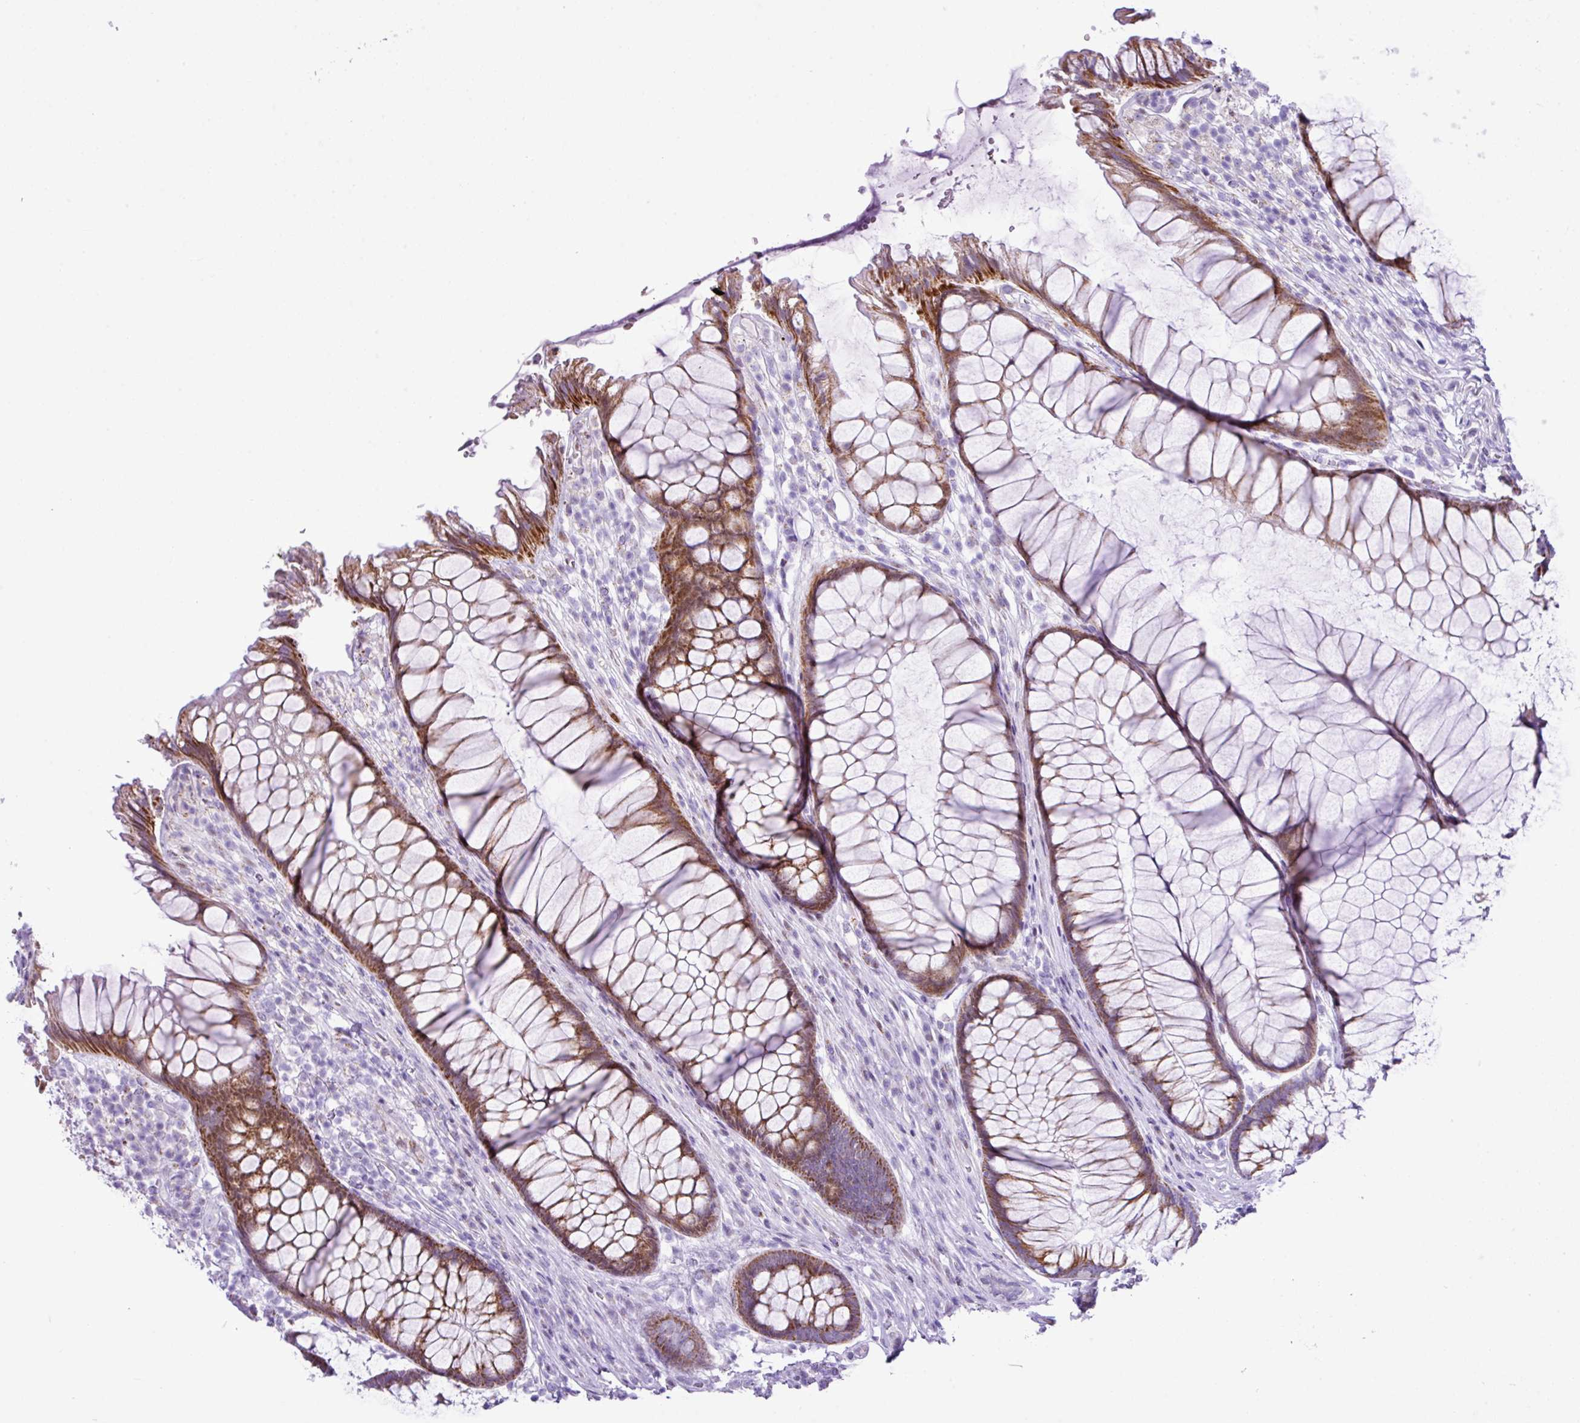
{"staining": {"intensity": "moderate", "quantity": ">75%", "location": "cytoplasmic/membranous"}, "tissue": "rectum", "cell_type": "Glandular cells", "image_type": "normal", "snomed": [{"axis": "morphology", "description": "Normal tissue, NOS"}, {"axis": "topography", "description": "Smooth muscle"}, {"axis": "topography", "description": "Rectum"}], "caption": "Human rectum stained with a brown dye reveals moderate cytoplasmic/membranous positive staining in about >75% of glandular cells.", "gene": "RCAN2", "patient": {"sex": "male", "age": 53}}